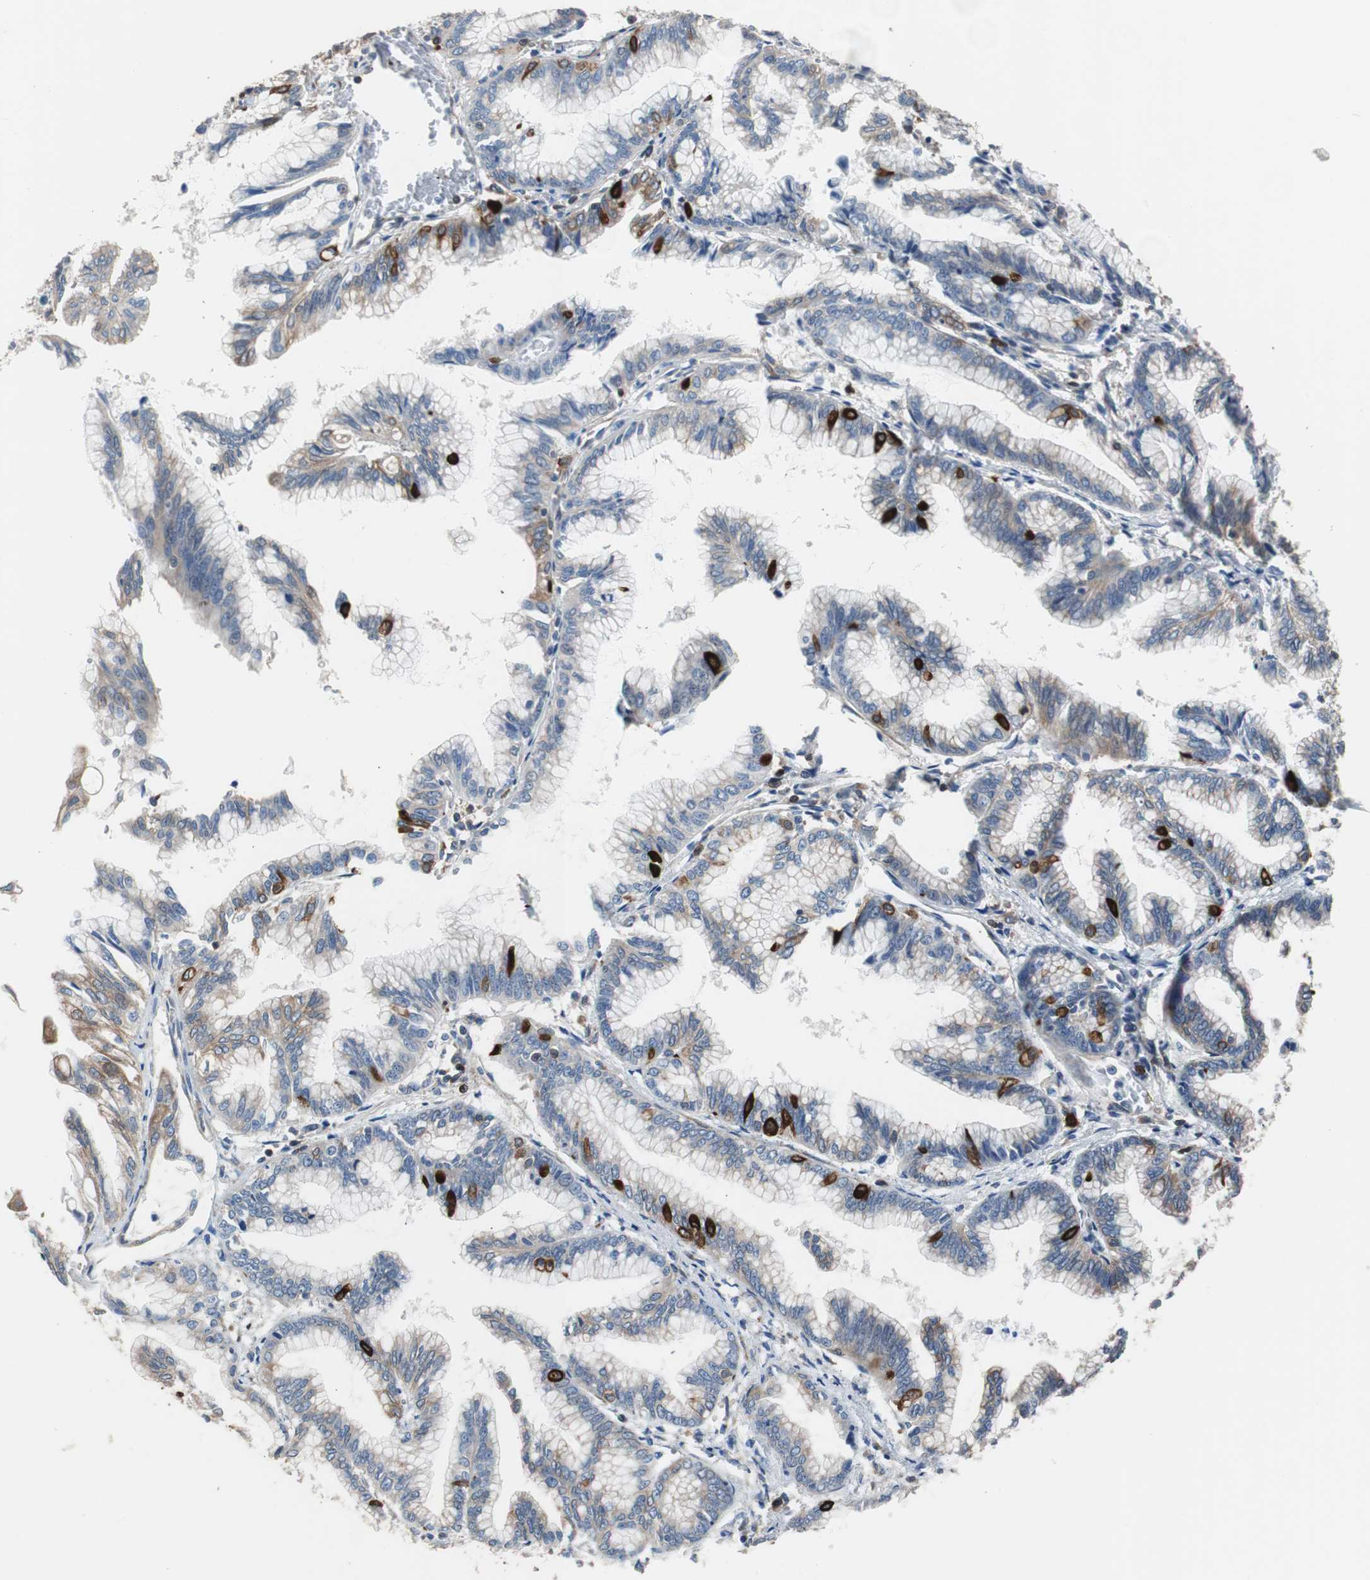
{"staining": {"intensity": "moderate", "quantity": "25%-75%", "location": "cytoplasmic/membranous"}, "tissue": "pancreatic cancer", "cell_type": "Tumor cells", "image_type": "cancer", "snomed": [{"axis": "morphology", "description": "Adenocarcinoma, NOS"}, {"axis": "topography", "description": "Pancreas"}], "caption": "Immunohistochemistry (IHC) photomicrograph of pancreatic cancer (adenocarcinoma) stained for a protein (brown), which demonstrates medium levels of moderate cytoplasmic/membranous expression in about 25%-75% of tumor cells.", "gene": "PBXIP1", "patient": {"sex": "female", "age": 64}}